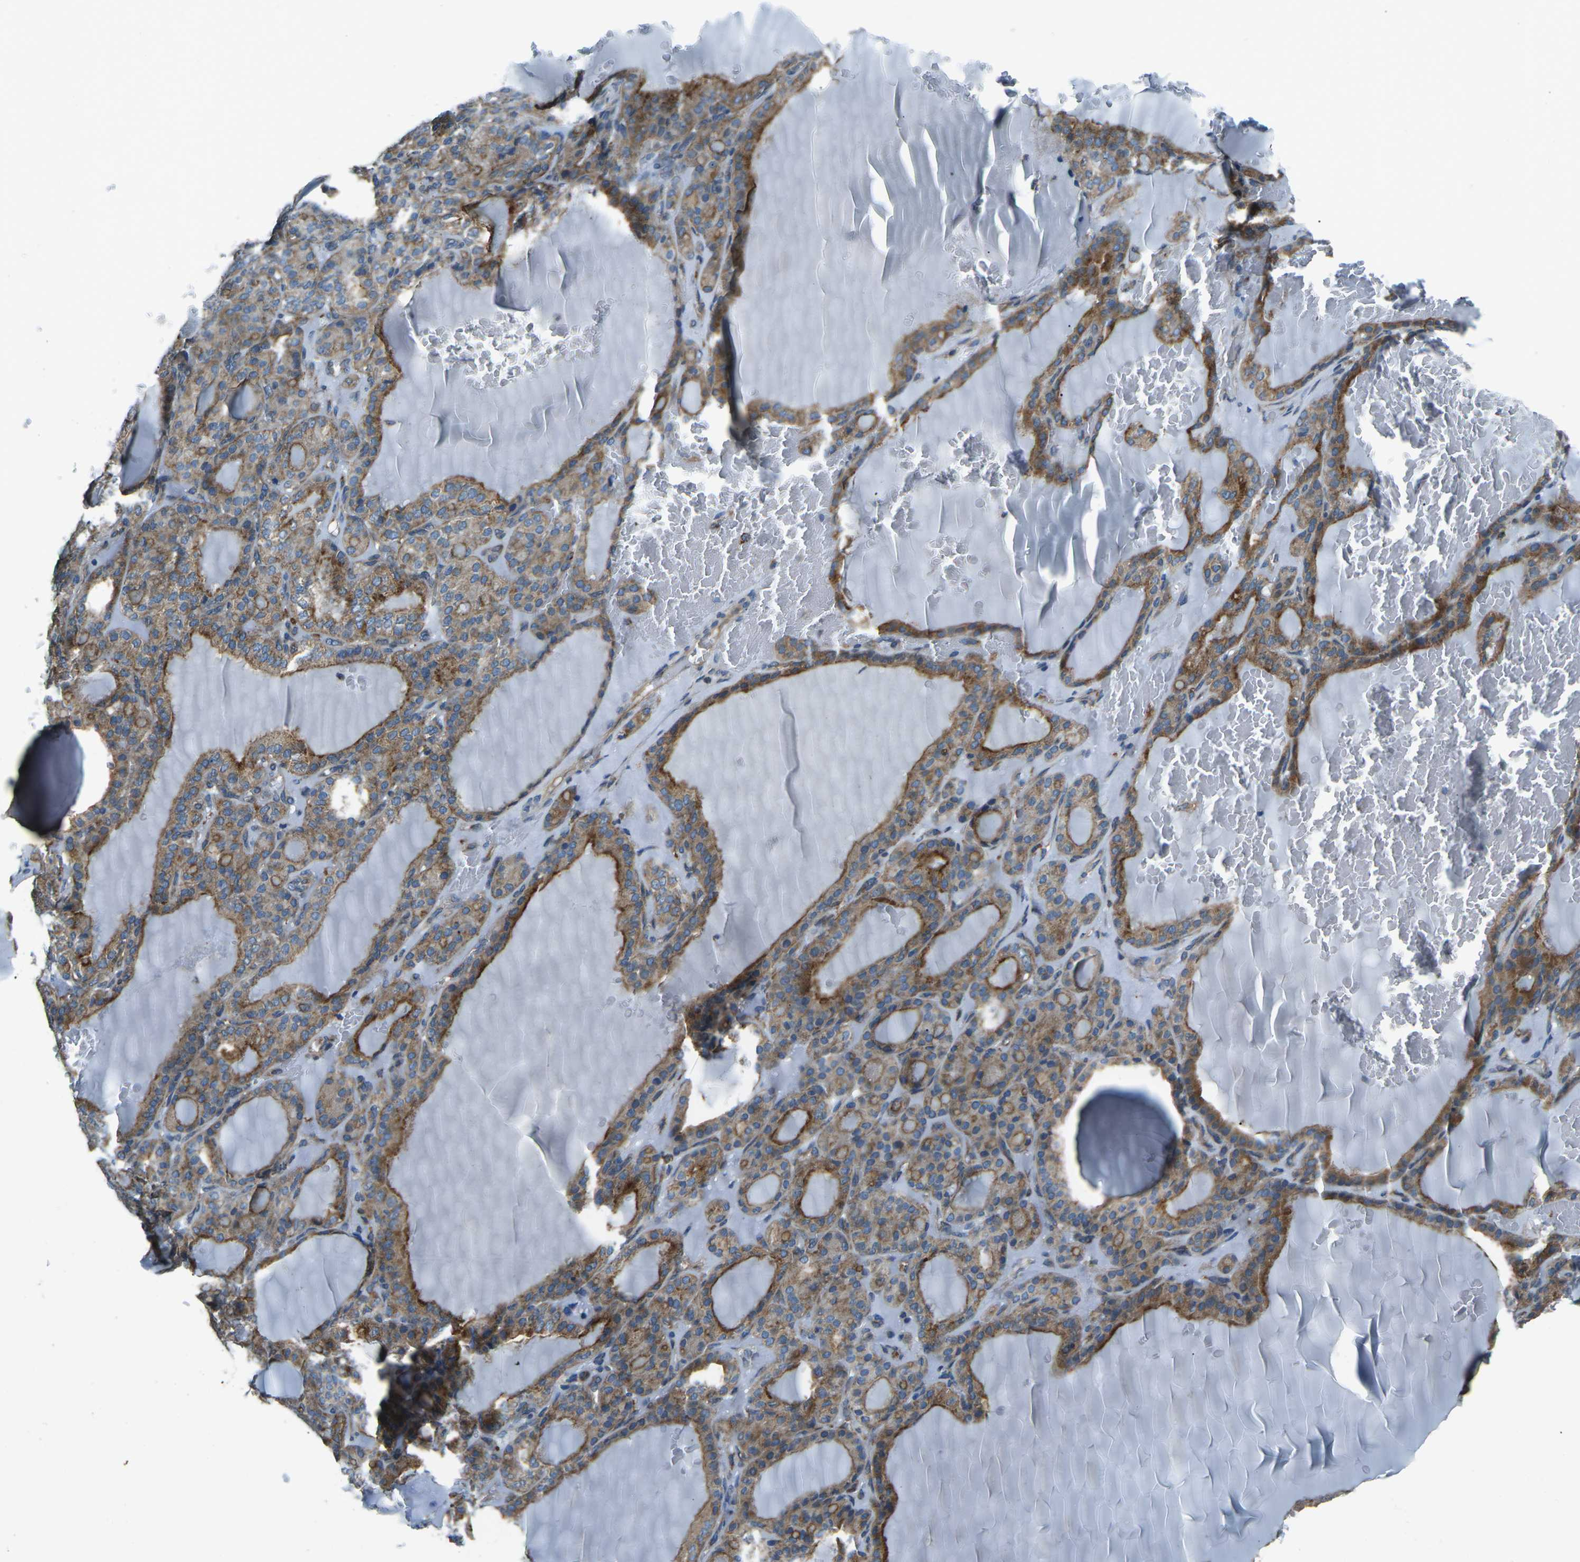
{"staining": {"intensity": "moderate", "quantity": ">75%", "location": "cytoplasmic/membranous"}, "tissue": "thyroid gland", "cell_type": "Glandular cells", "image_type": "normal", "snomed": [{"axis": "morphology", "description": "Normal tissue, NOS"}, {"axis": "topography", "description": "Thyroid gland"}], "caption": "Immunohistochemical staining of unremarkable thyroid gland demonstrates medium levels of moderate cytoplasmic/membranous expression in approximately >75% of glandular cells.", "gene": "CDK17", "patient": {"sex": "female", "age": 28}}